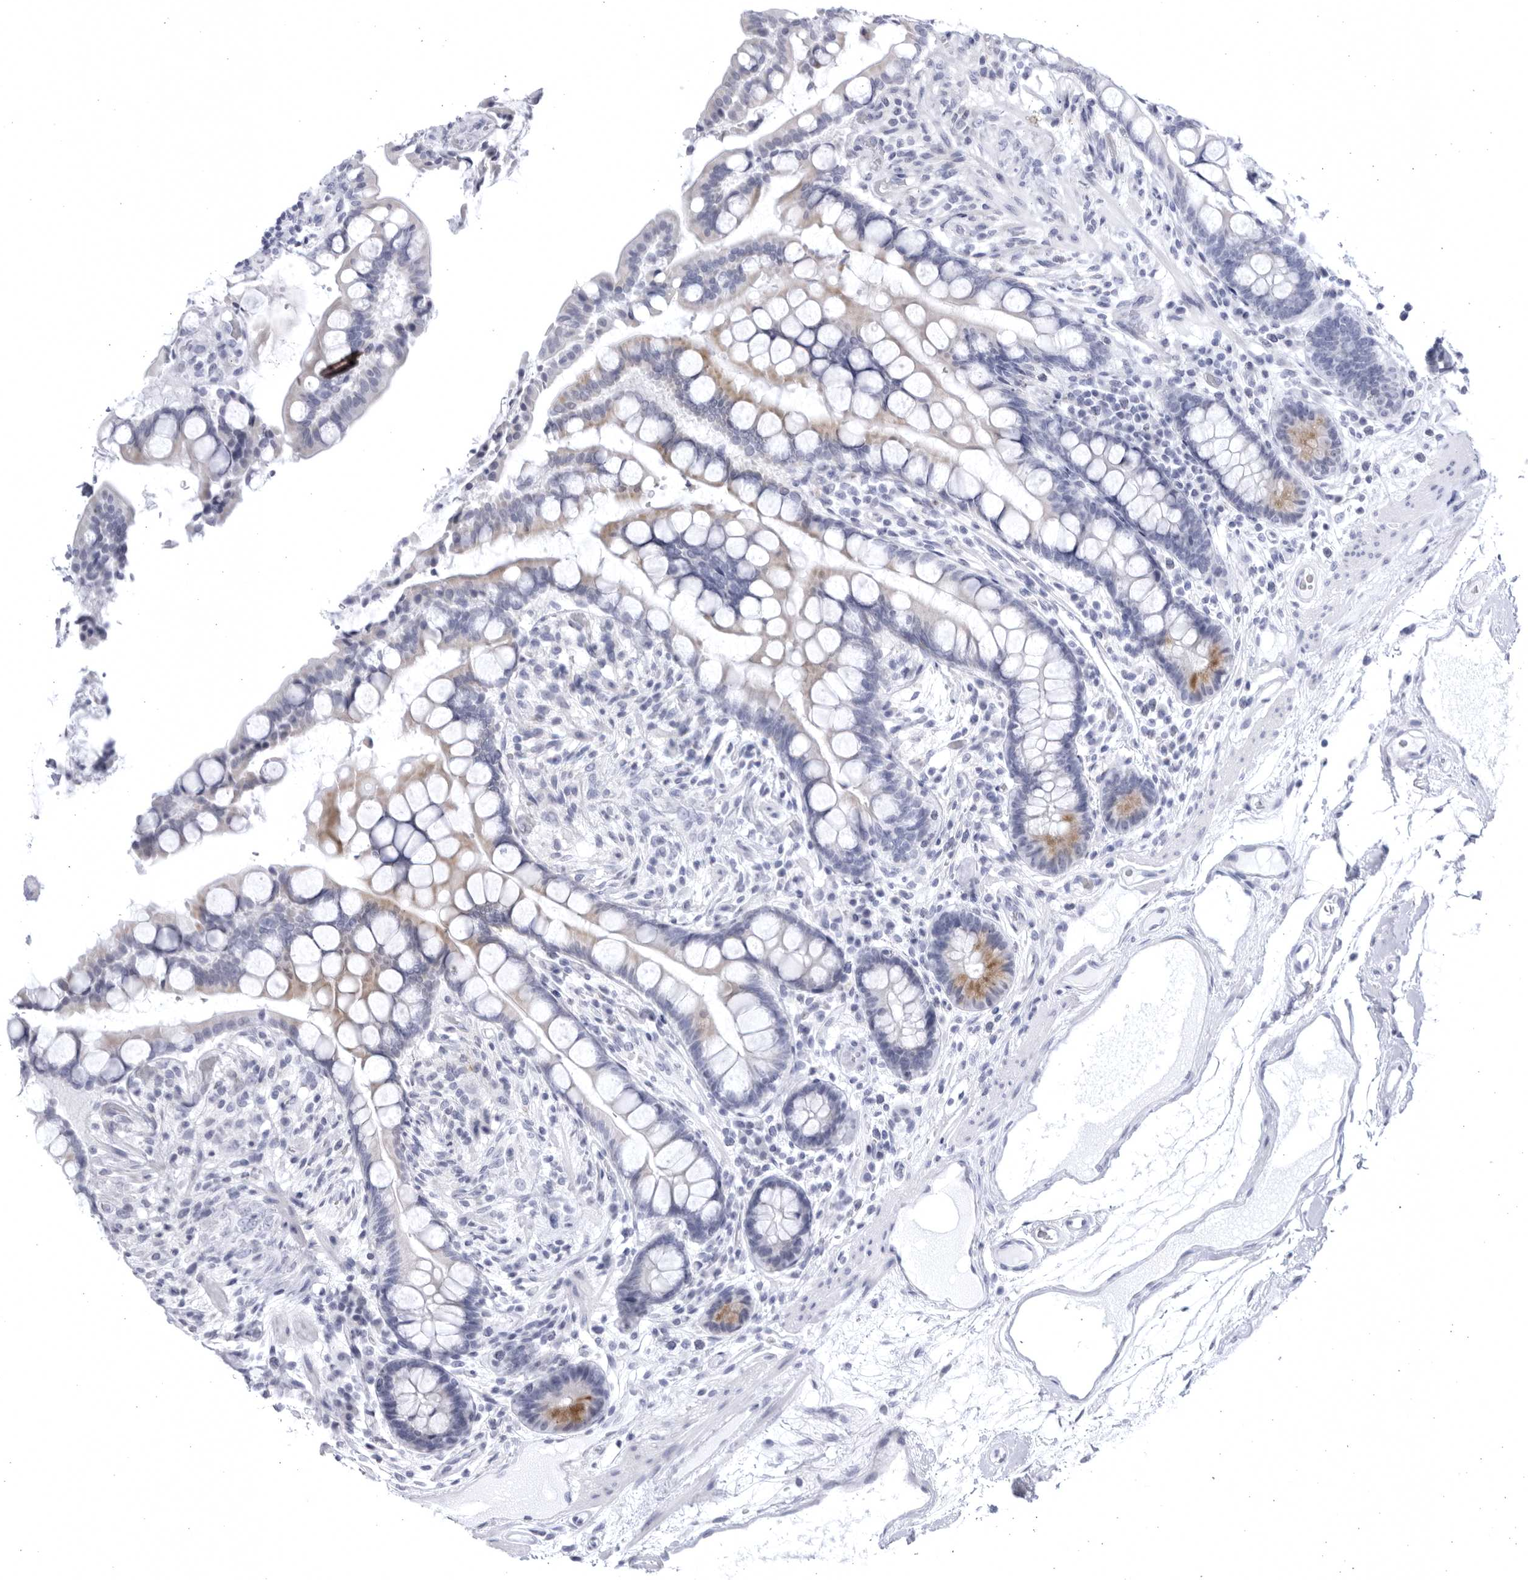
{"staining": {"intensity": "negative", "quantity": "none", "location": "none"}, "tissue": "colon", "cell_type": "Endothelial cells", "image_type": "normal", "snomed": [{"axis": "morphology", "description": "Normal tissue, NOS"}, {"axis": "topography", "description": "Colon"}], "caption": "A histopathology image of human colon is negative for staining in endothelial cells.", "gene": "CCDC181", "patient": {"sex": "male", "age": 73}}